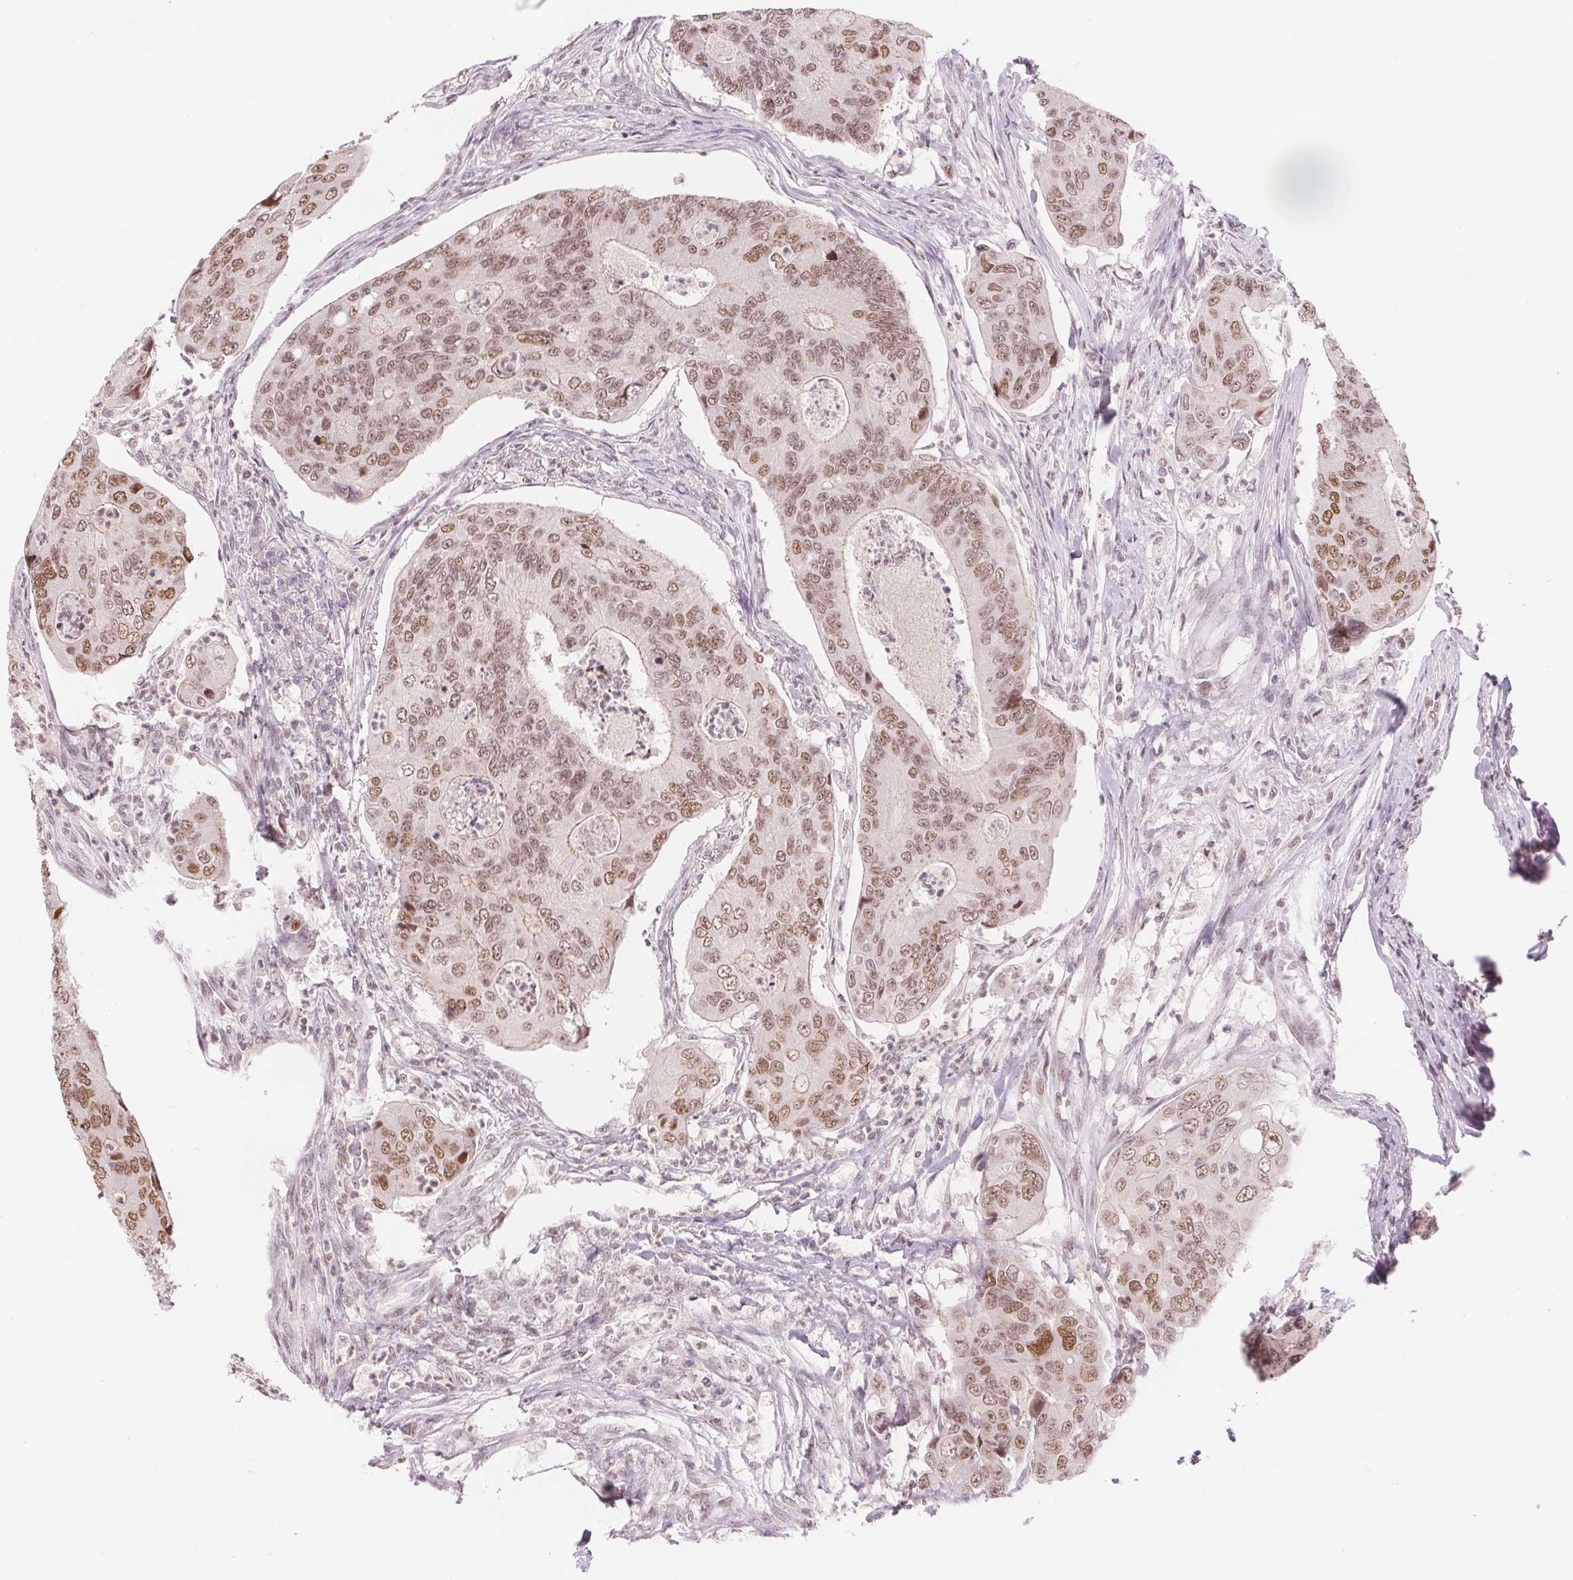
{"staining": {"intensity": "moderate", "quantity": ">75%", "location": "nuclear"}, "tissue": "colorectal cancer", "cell_type": "Tumor cells", "image_type": "cancer", "snomed": [{"axis": "morphology", "description": "Adenocarcinoma, NOS"}, {"axis": "topography", "description": "Colon"}], "caption": "This photomicrograph exhibits IHC staining of human colorectal cancer, with medium moderate nuclear positivity in approximately >75% of tumor cells.", "gene": "DEK", "patient": {"sex": "female", "age": 67}}